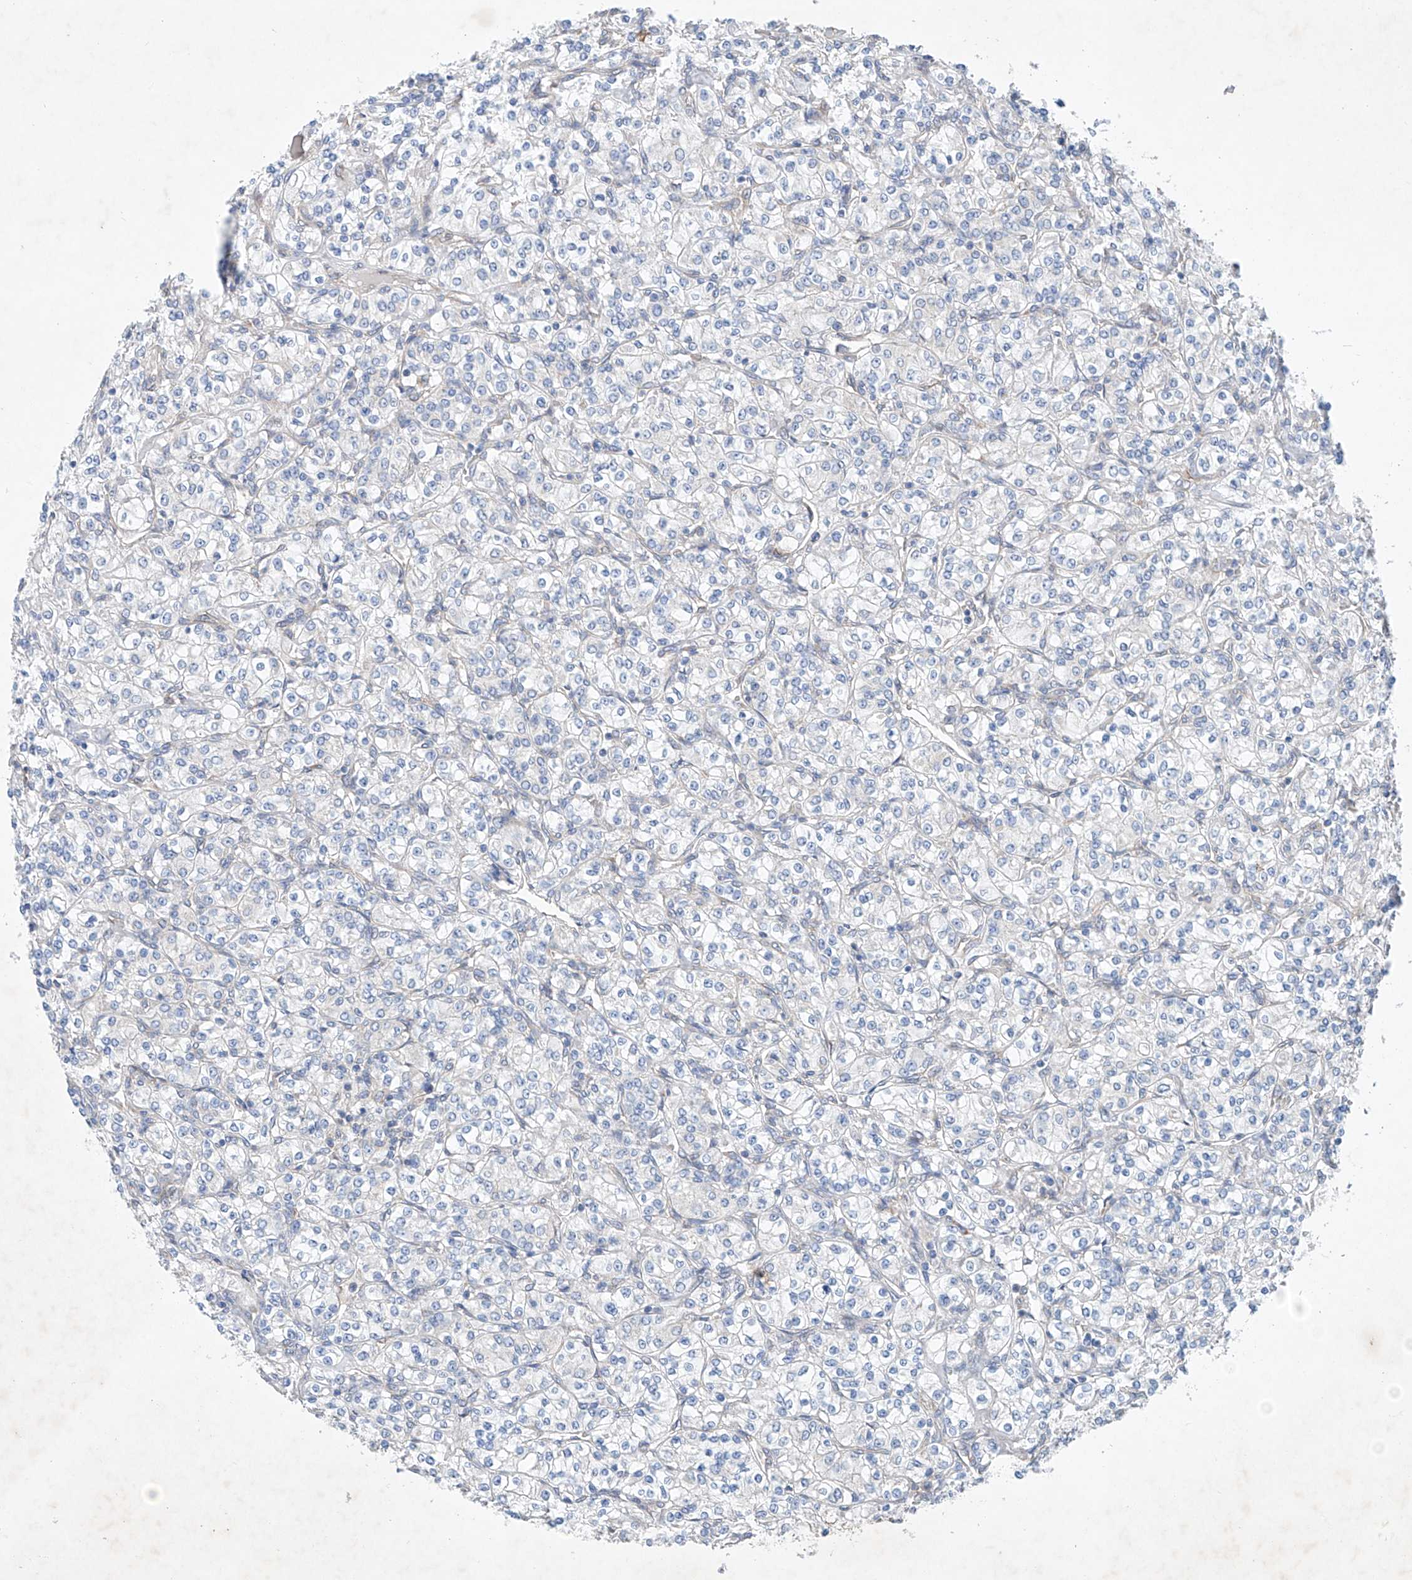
{"staining": {"intensity": "negative", "quantity": "none", "location": "none"}, "tissue": "renal cancer", "cell_type": "Tumor cells", "image_type": "cancer", "snomed": [{"axis": "morphology", "description": "Adenocarcinoma, NOS"}, {"axis": "topography", "description": "Kidney"}], "caption": "Immunohistochemical staining of human adenocarcinoma (renal) displays no significant positivity in tumor cells.", "gene": "FASTK", "patient": {"sex": "male", "age": 77}}